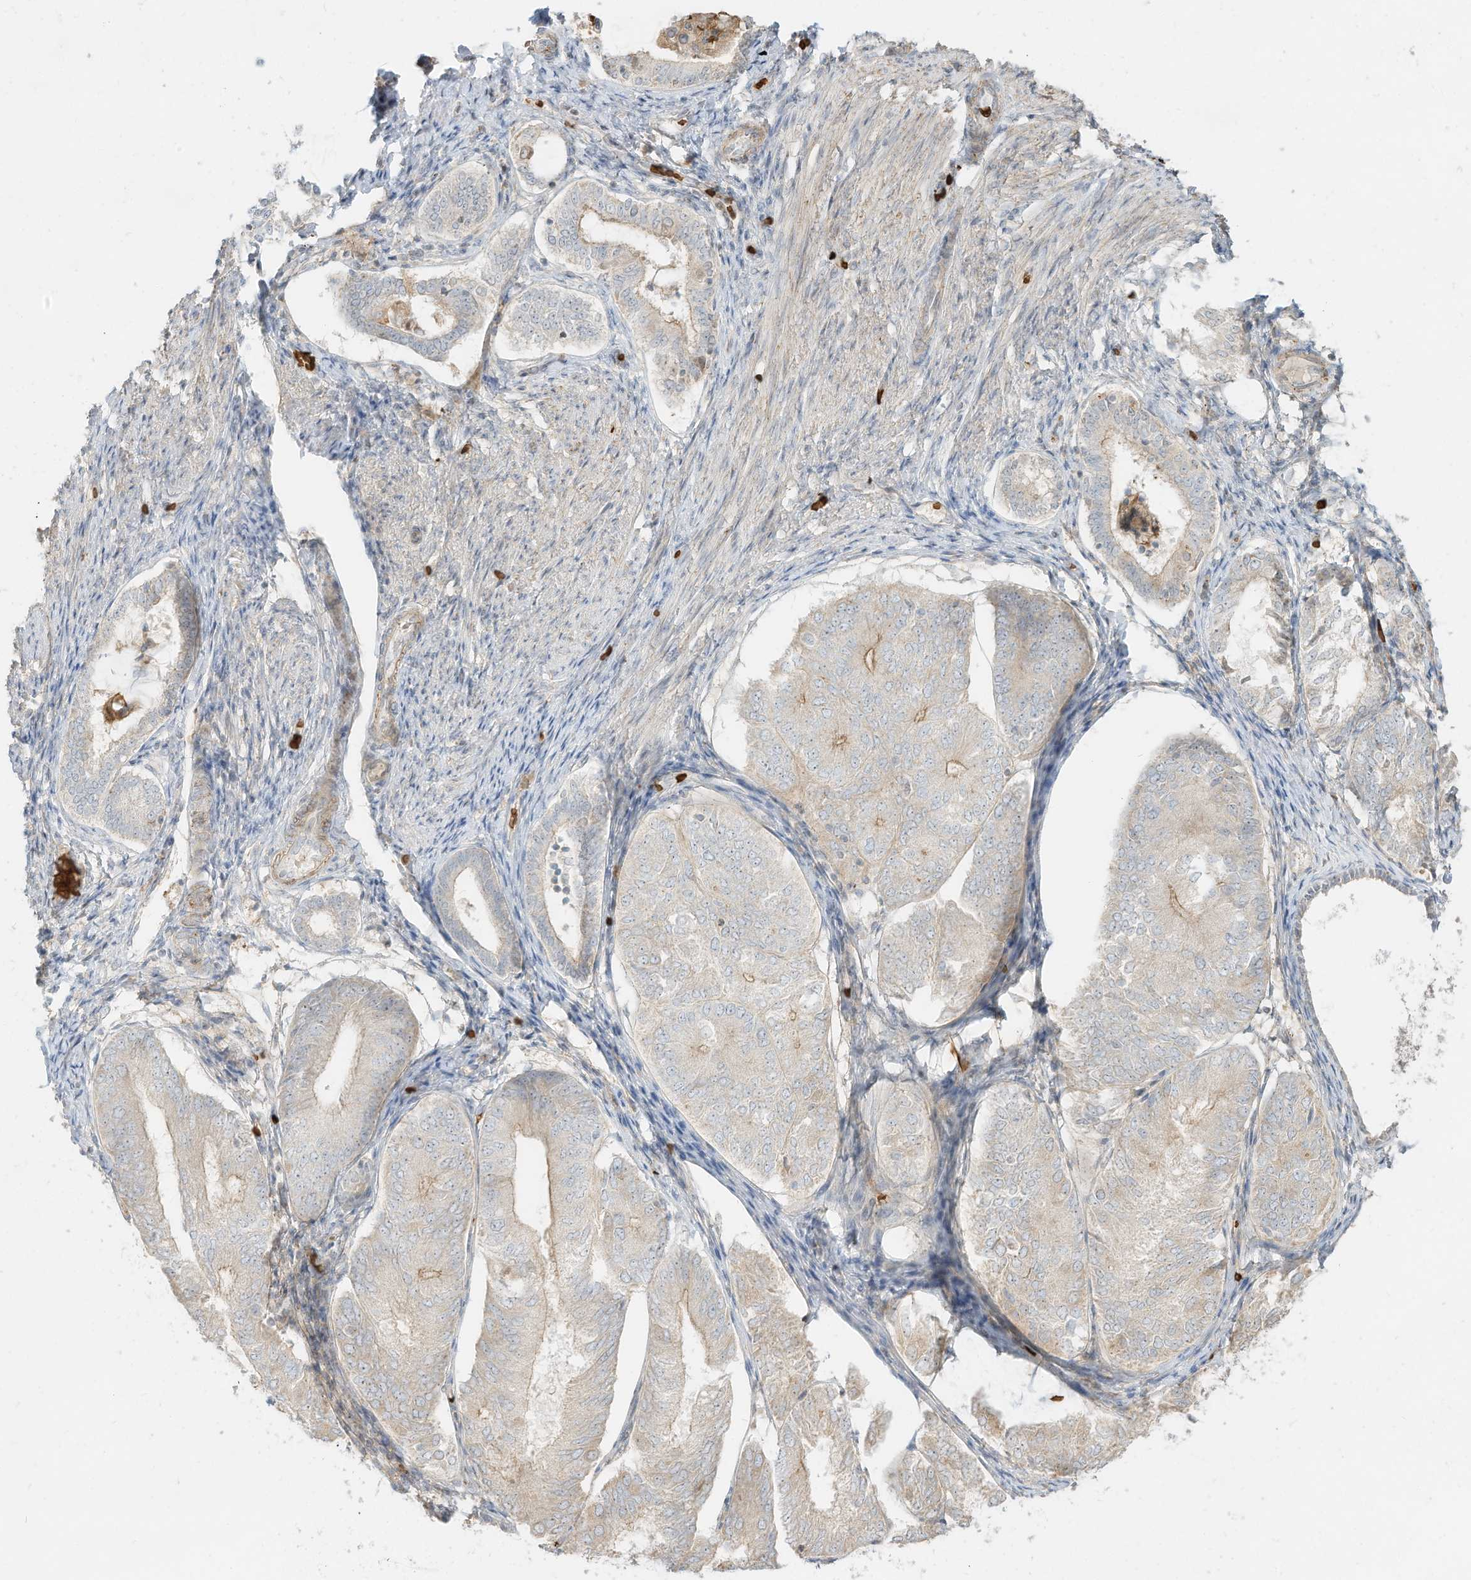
{"staining": {"intensity": "moderate", "quantity": "<25%", "location": "cytoplasmic/membranous"}, "tissue": "endometrial cancer", "cell_type": "Tumor cells", "image_type": "cancer", "snomed": [{"axis": "morphology", "description": "Adenocarcinoma, NOS"}, {"axis": "topography", "description": "Endometrium"}], "caption": "Endometrial cancer (adenocarcinoma) tissue demonstrates moderate cytoplasmic/membranous positivity in approximately <25% of tumor cells, visualized by immunohistochemistry.", "gene": "OFD1", "patient": {"sex": "female", "age": 81}}